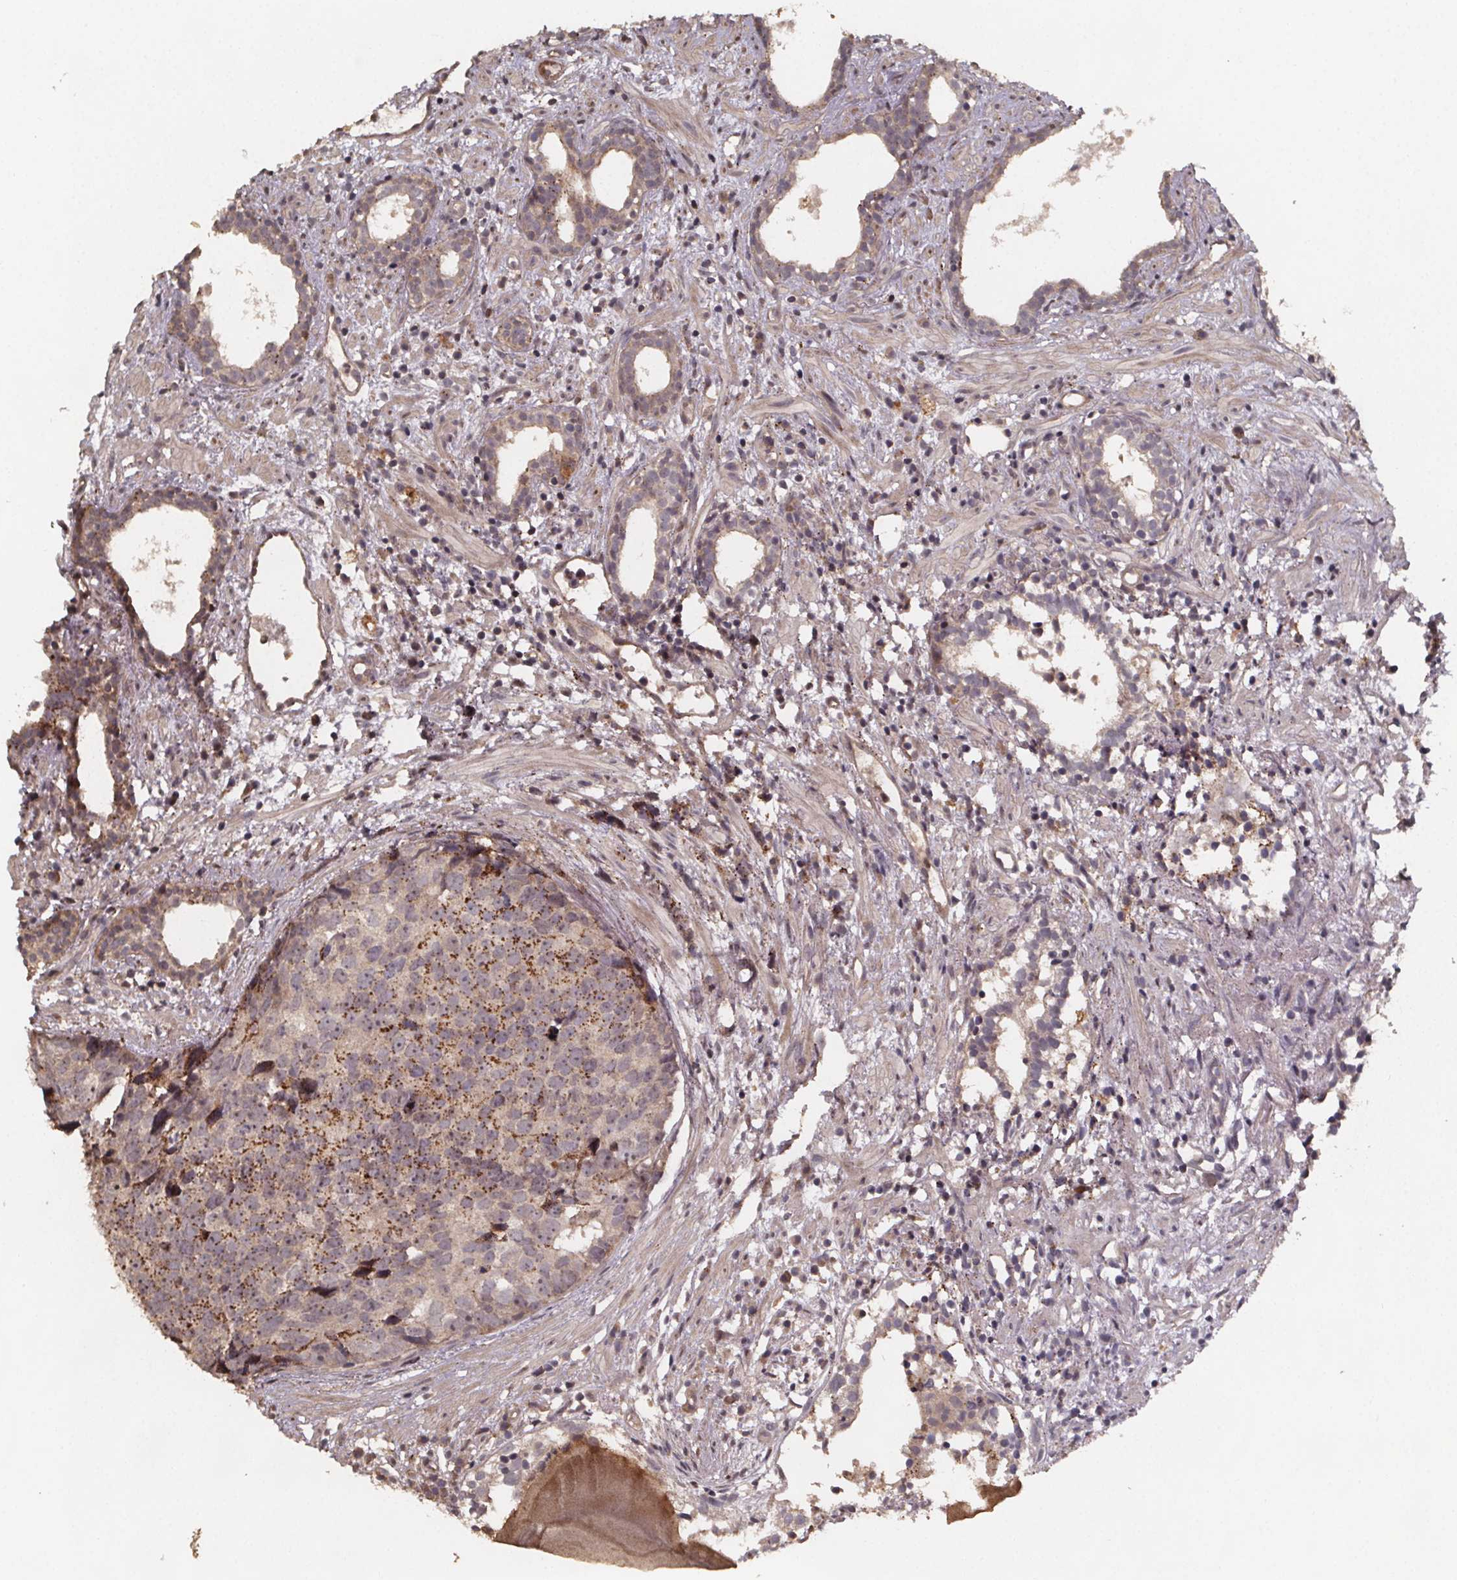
{"staining": {"intensity": "moderate", "quantity": "25%-75%", "location": "cytoplasmic/membranous"}, "tissue": "prostate cancer", "cell_type": "Tumor cells", "image_type": "cancer", "snomed": [{"axis": "morphology", "description": "Adenocarcinoma, High grade"}, {"axis": "topography", "description": "Prostate"}], "caption": "Human prostate high-grade adenocarcinoma stained with a brown dye shows moderate cytoplasmic/membranous positive expression in about 25%-75% of tumor cells.", "gene": "ZNF879", "patient": {"sex": "male", "age": 83}}